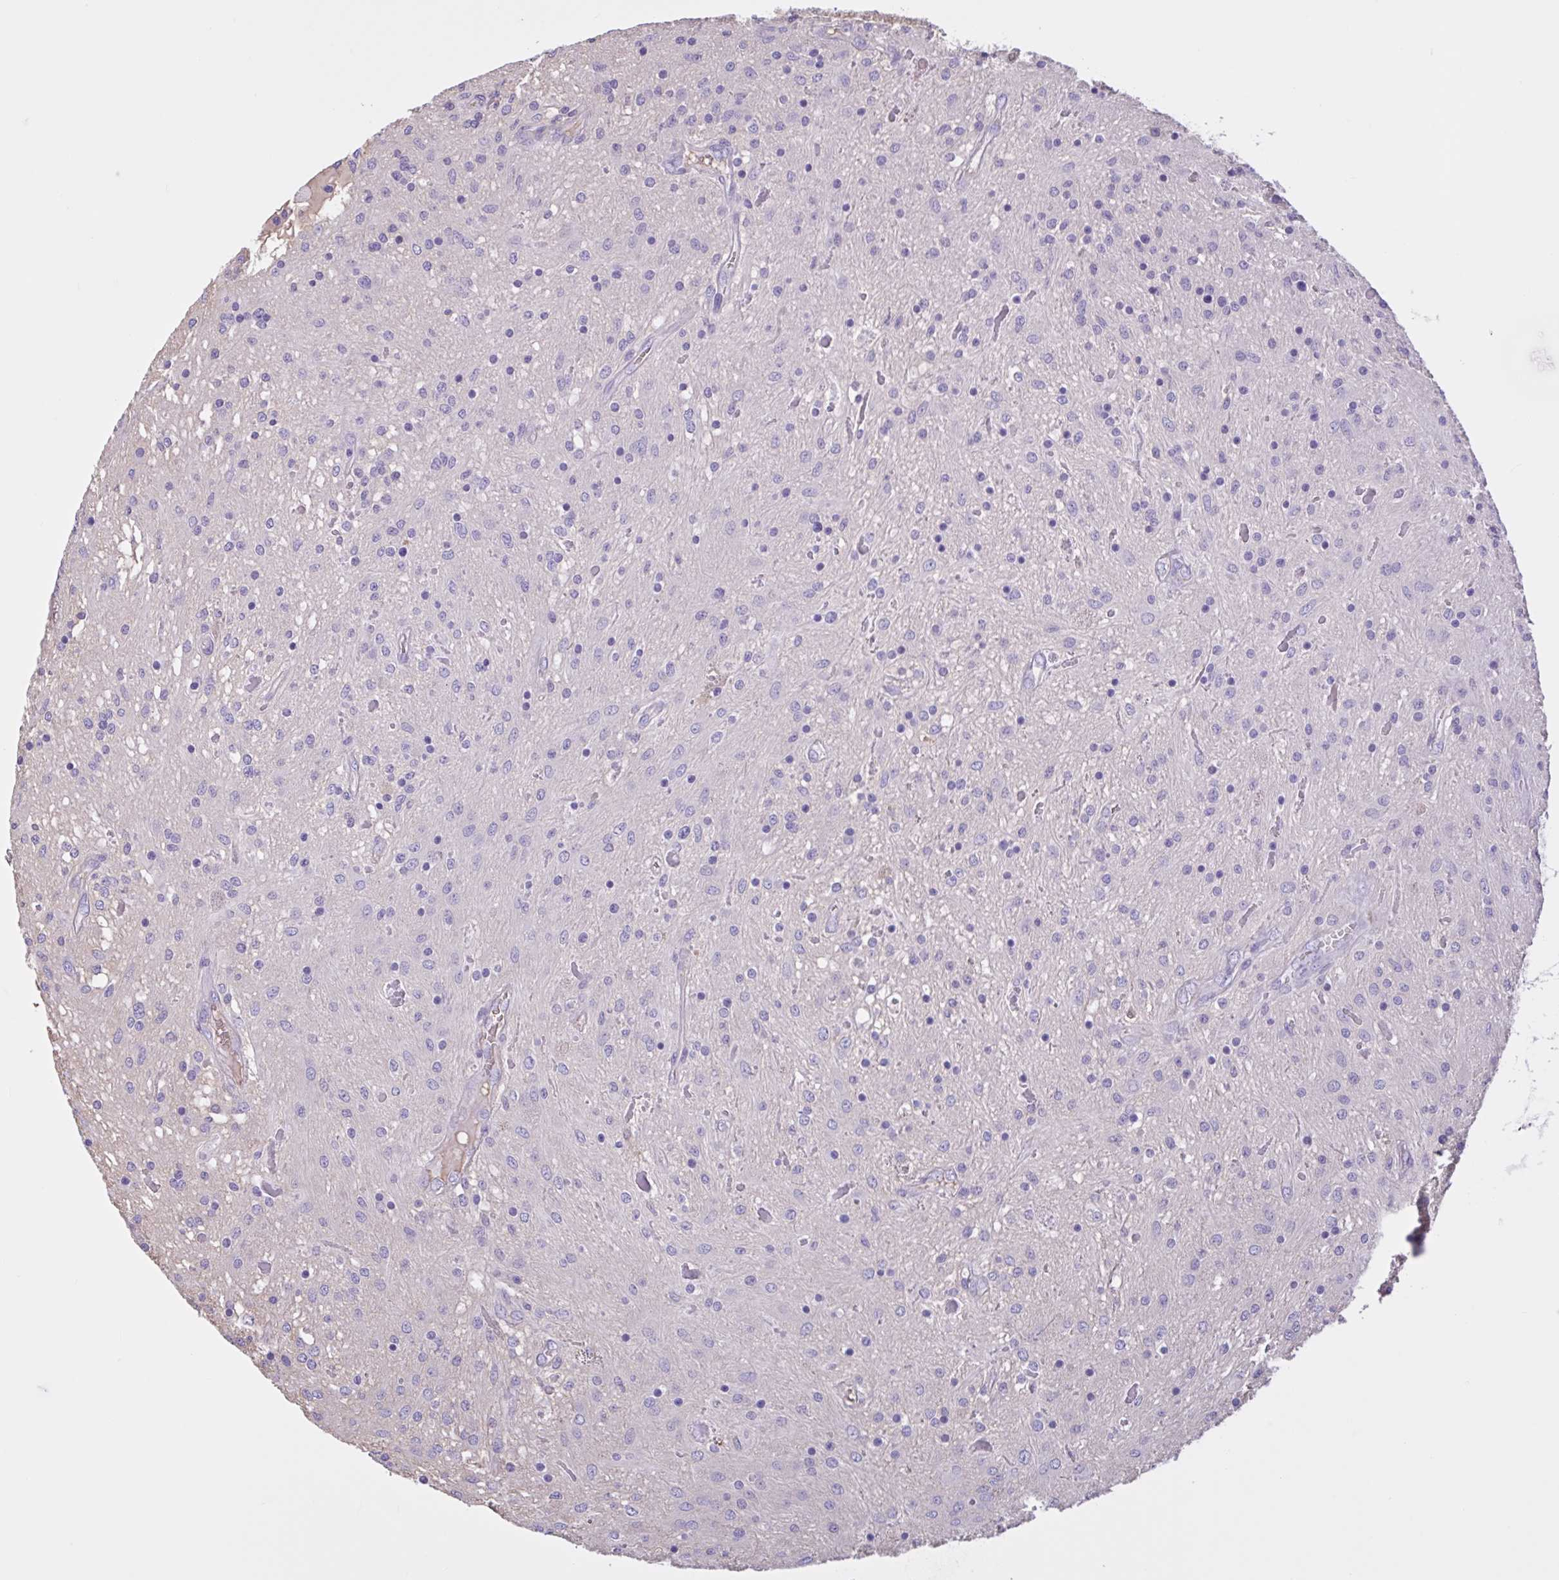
{"staining": {"intensity": "negative", "quantity": "none", "location": "none"}, "tissue": "glioma", "cell_type": "Tumor cells", "image_type": "cancer", "snomed": [{"axis": "morphology", "description": "Glioma, malignant, Low grade"}, {"axis": "topography", "description": "Cerebellum"}], "caption": "This is an IHC image of malignant glioma (low-grade). There is no expression in tumor cells.", "gene": "LARGE2", "patient": {"sex": "female", "age": 14}}